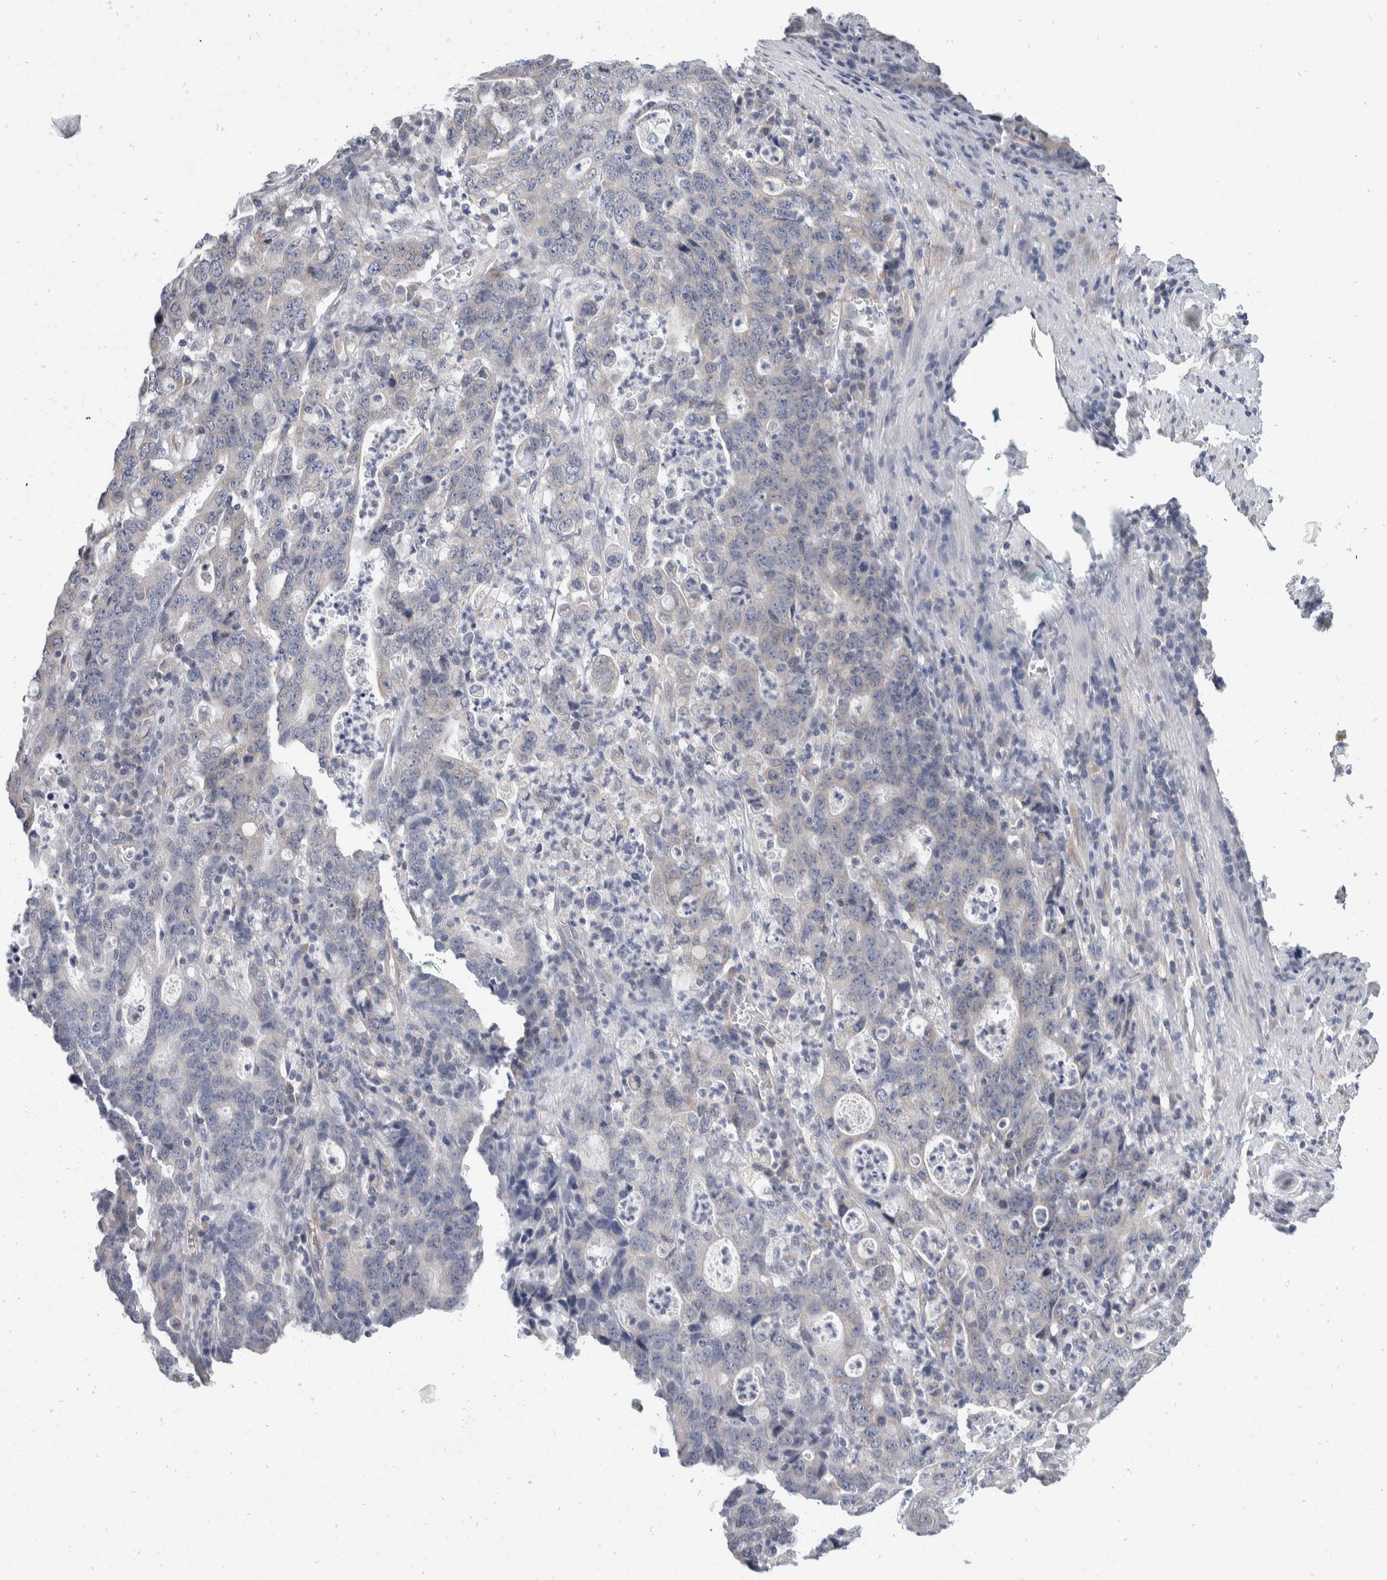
{"staining": {"intensity": "negative", "quantity": "none", "location": "none"}, "tissue": "stomach cancer", "cell_type": "Tumor cells", "image_type": "cancer", "snomed": [{"axis": "morphology", "description": "Adenocarcinoma, NOS"}, {"axis": "topography", "description": "Stomach, upper"}], "caption": "IHC of stomach adenocarcinoma exhibits no positivity in tumor cells.", "gene": "TMEM245", "patient": {"sex": "male", "age": 69}}